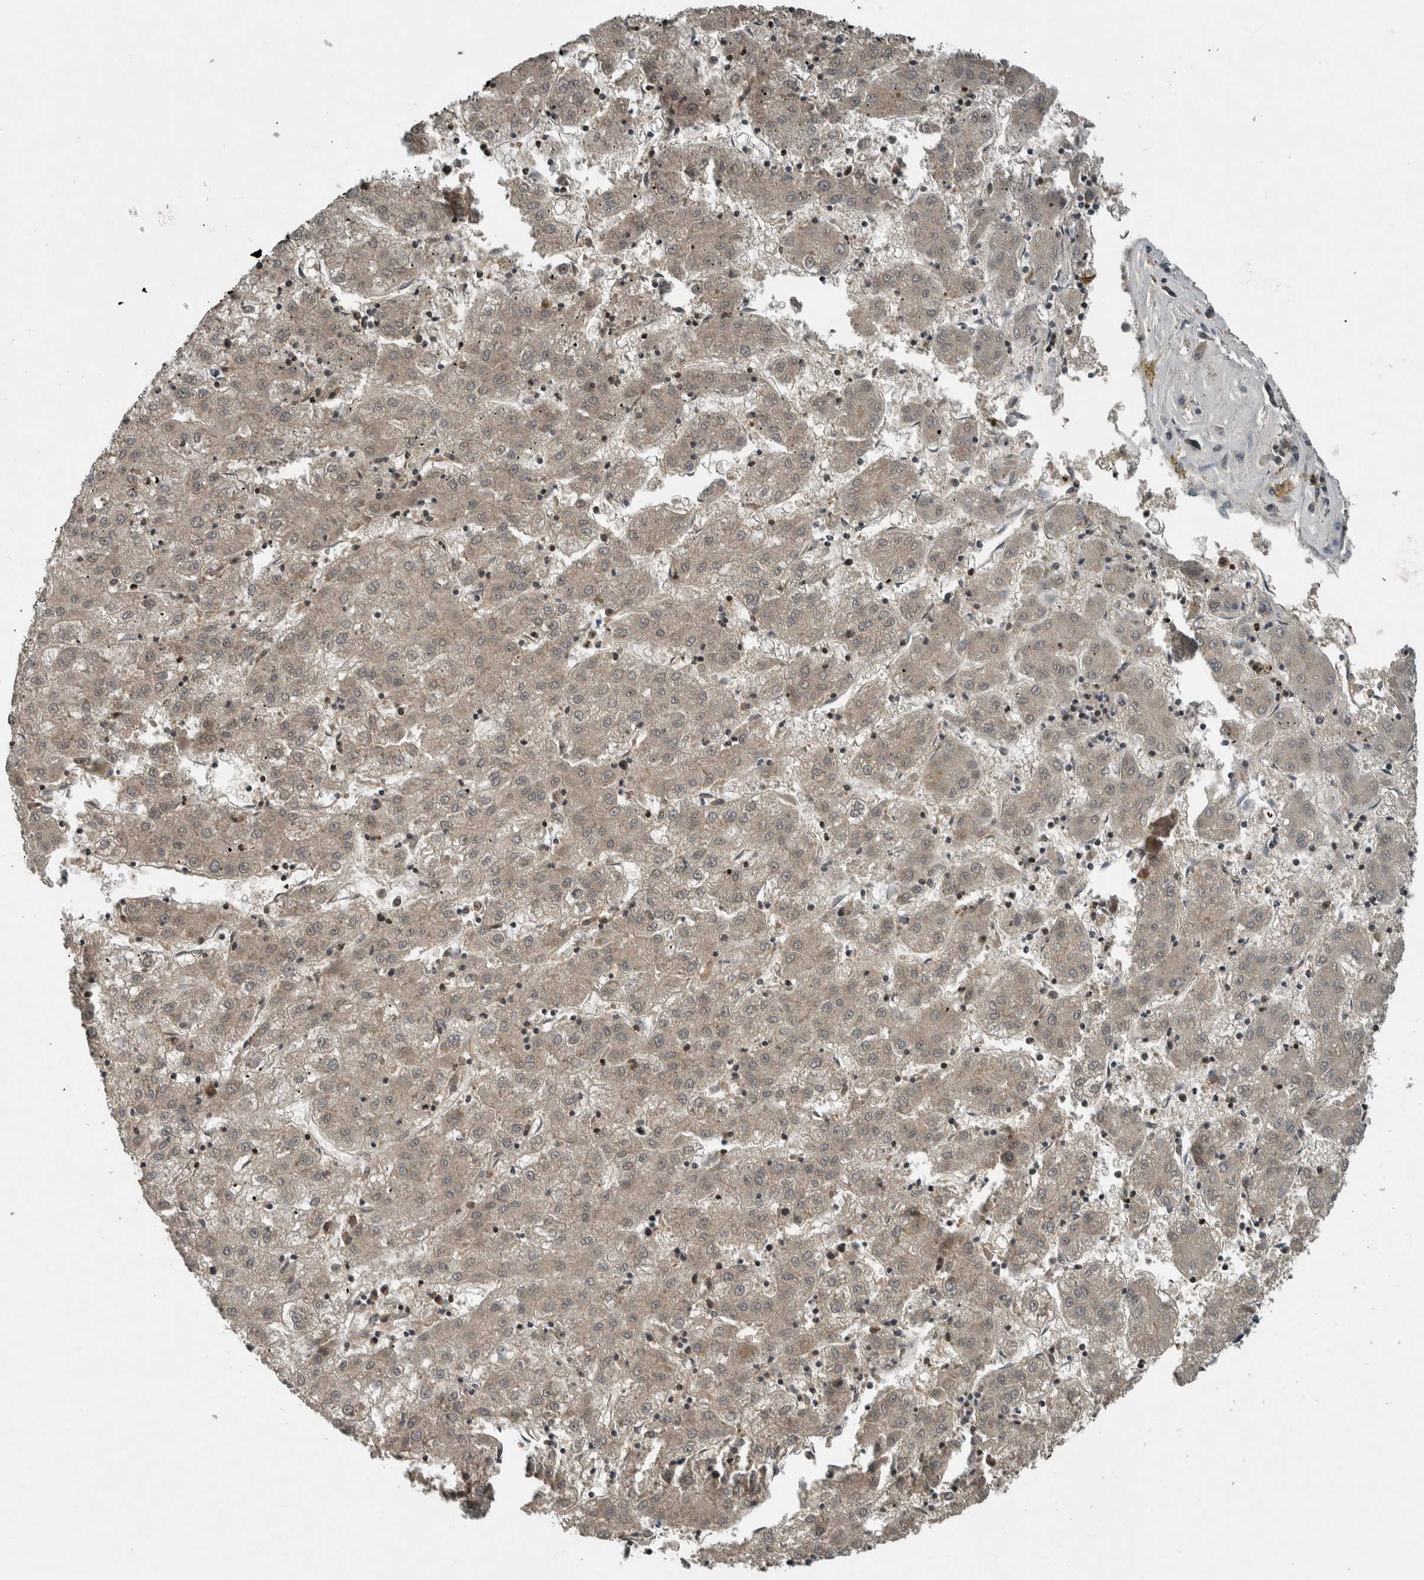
{"staining": {"intensity": "weak", "quantity": ">75%", "location": "cytoplasmic/membranous"}, "tissue": "liver cancer", "cell_type": "Tumor cells", "image_type": "cancer", "snomed": [{"axis": "morphology", "description": "Carcinoma, Hepatocellular, NOS"}, {"axis": "topography", "description": "Liver"}], "caption": "Immunohistochemistry of human liver cancer (hepatocellular carcinoma) displays low levels of weak cytoplasmic/membranous staining in about >75% of tumor cells. (DAB IHC with brightfield microscopy, high magnification).", "gene": "CLCN2", "patient": {"sex": "male", "age": 72}}